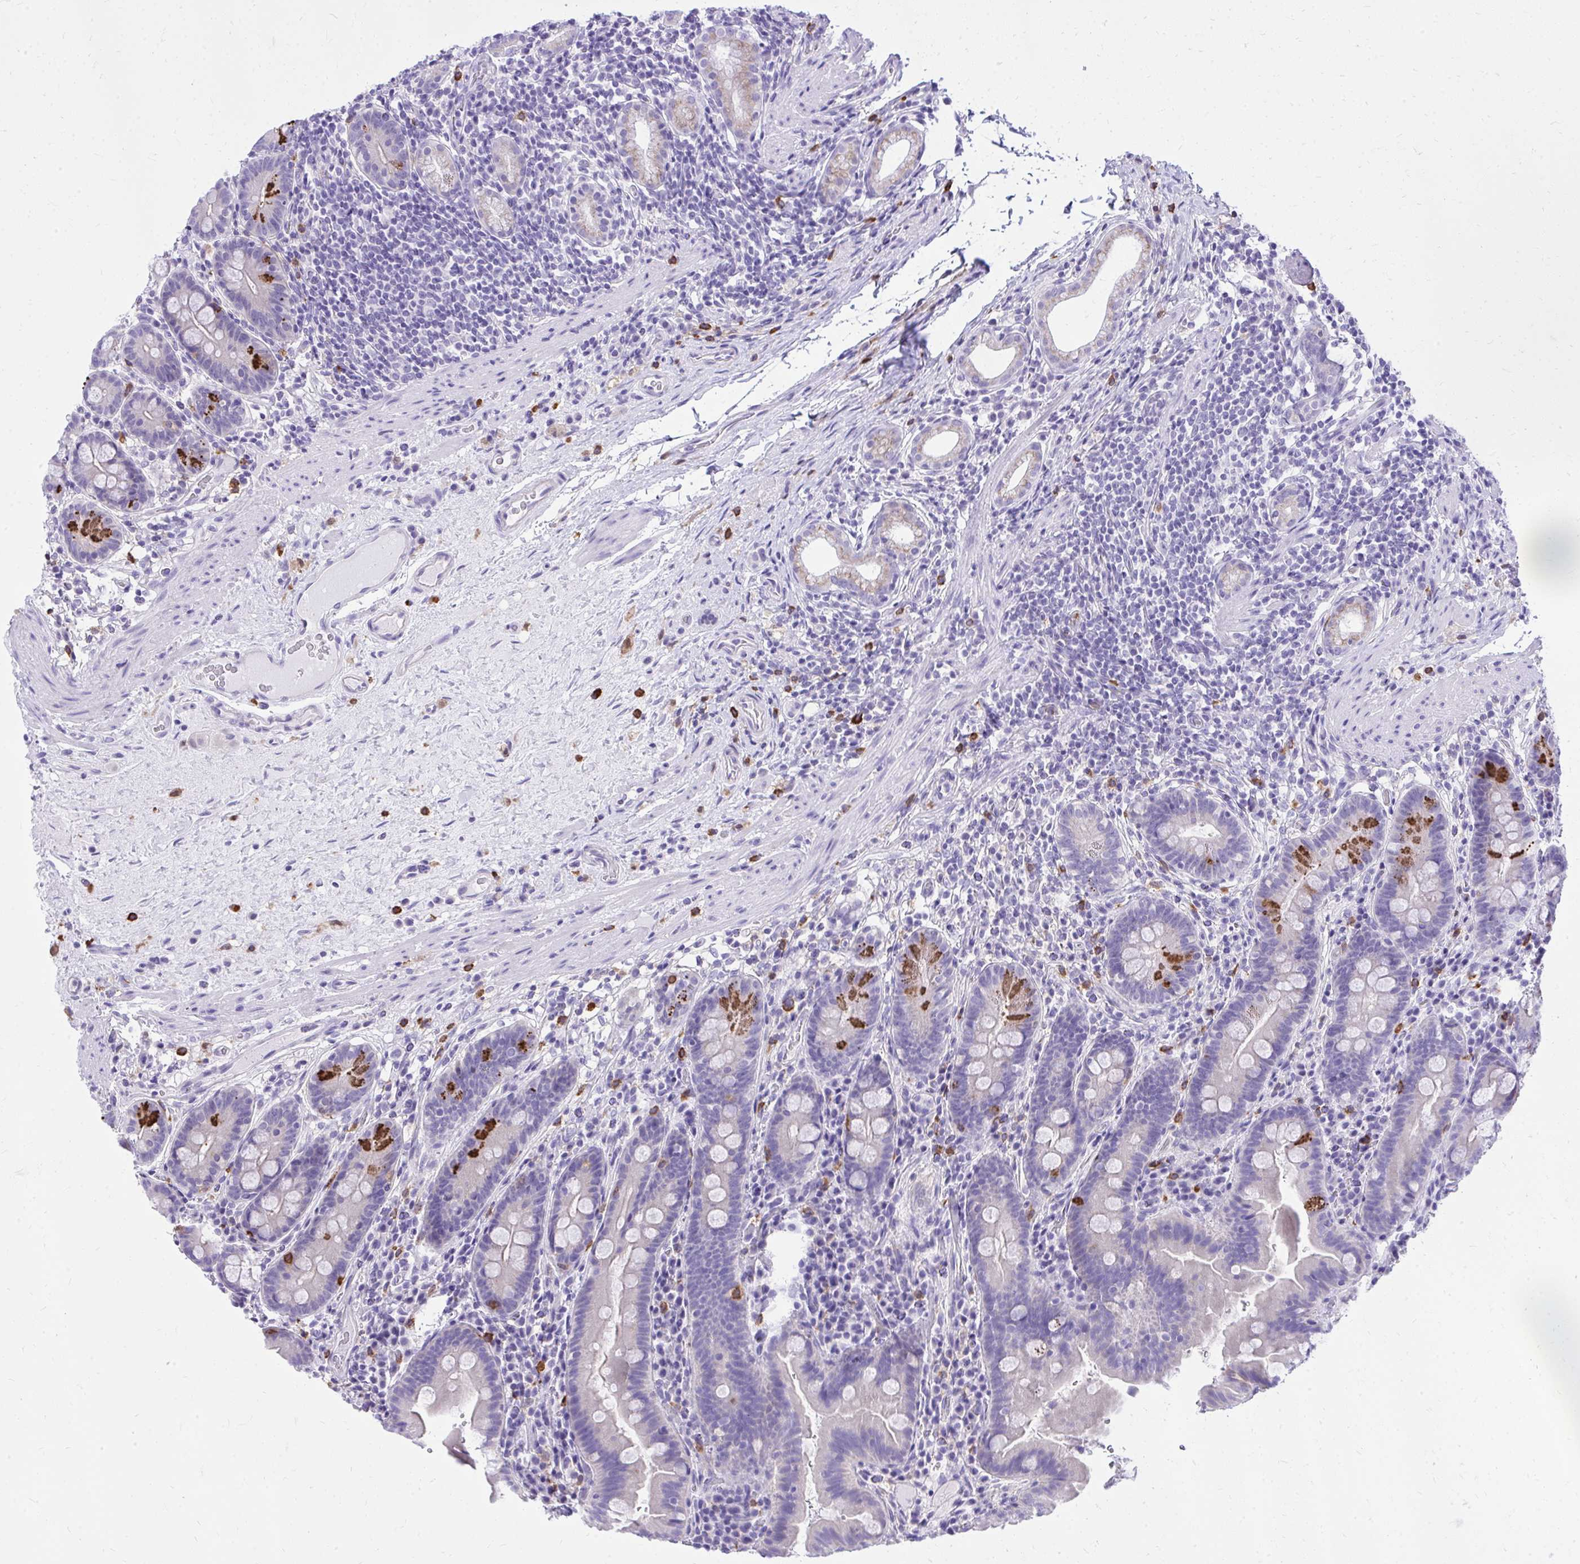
{"staining": {"intensity": "strong", "quantity": "<25%", "location": "cytoplasmic/membranous"}, "tissue": "small intestine", "cell_type": "Glandular cells", "image_type": "normal", "snomed": [{"axis": "morphology", "description": "Normal tissue, NOS"}, {"axis": "topography", "description": "Small intestine"}], "caption": "This is a histology image of IHC staining of normal small intestine, which shows strong positivity in the cytoplasmic/membranous of glandular cells.", "gene": "PSD", "patient": {"sex": "male", "age": 26}}